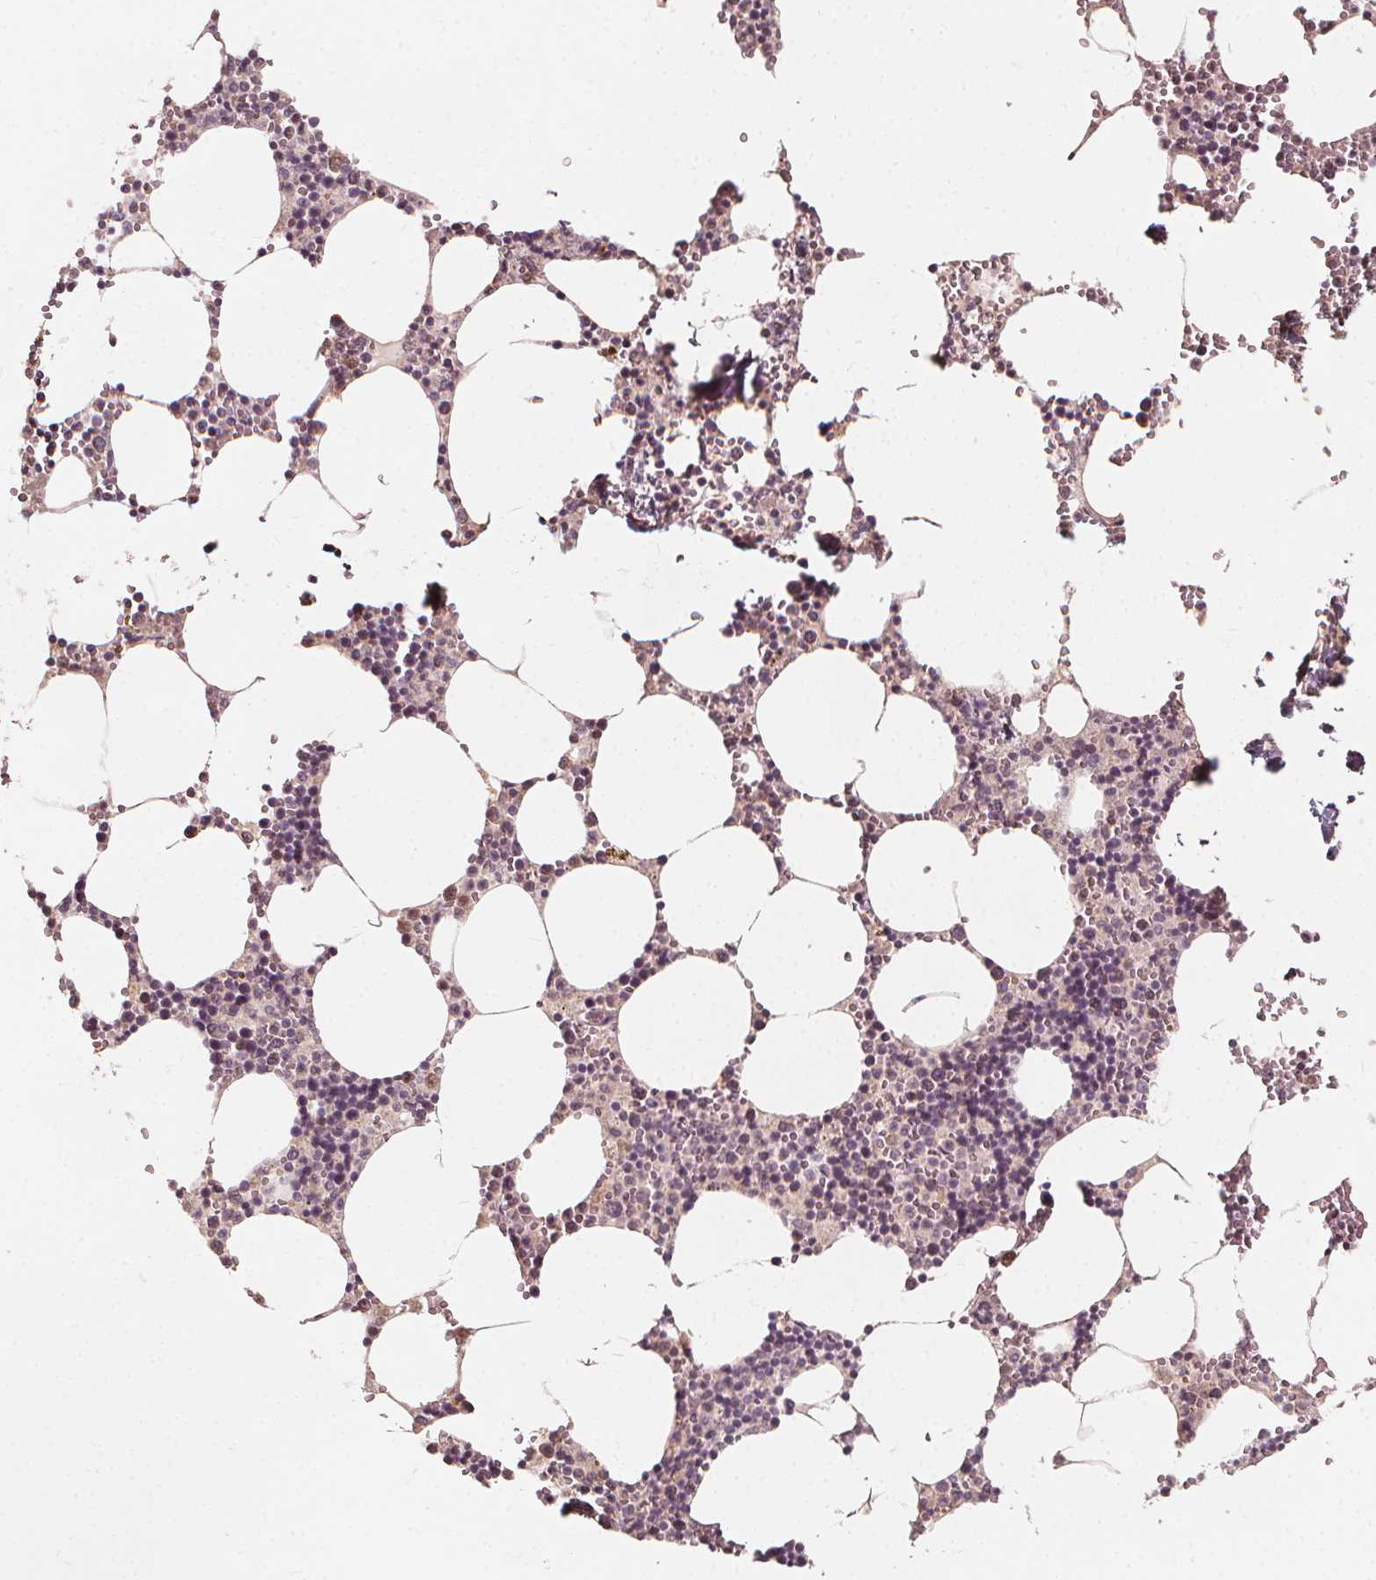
{"staining": {"intensity": "weak", "quantity": "<25%", "location": "cytoplasmic/membranous"}, "tissue": "bone marrow", "cell_type": "Hematopoietic cells", "image_type": "normal", "snomed": [{"axis": "morphology", "description": "Normal tissue, NOS"}, {"axis": "topography", "description": "Bone marrow"}], "caption": "This is an IHC micrograph of normal human bone marrow. There is no expression in hematopoietic cells.", "gene": "NPC1L1", "patient": {"sex": "male", "age": 54}}